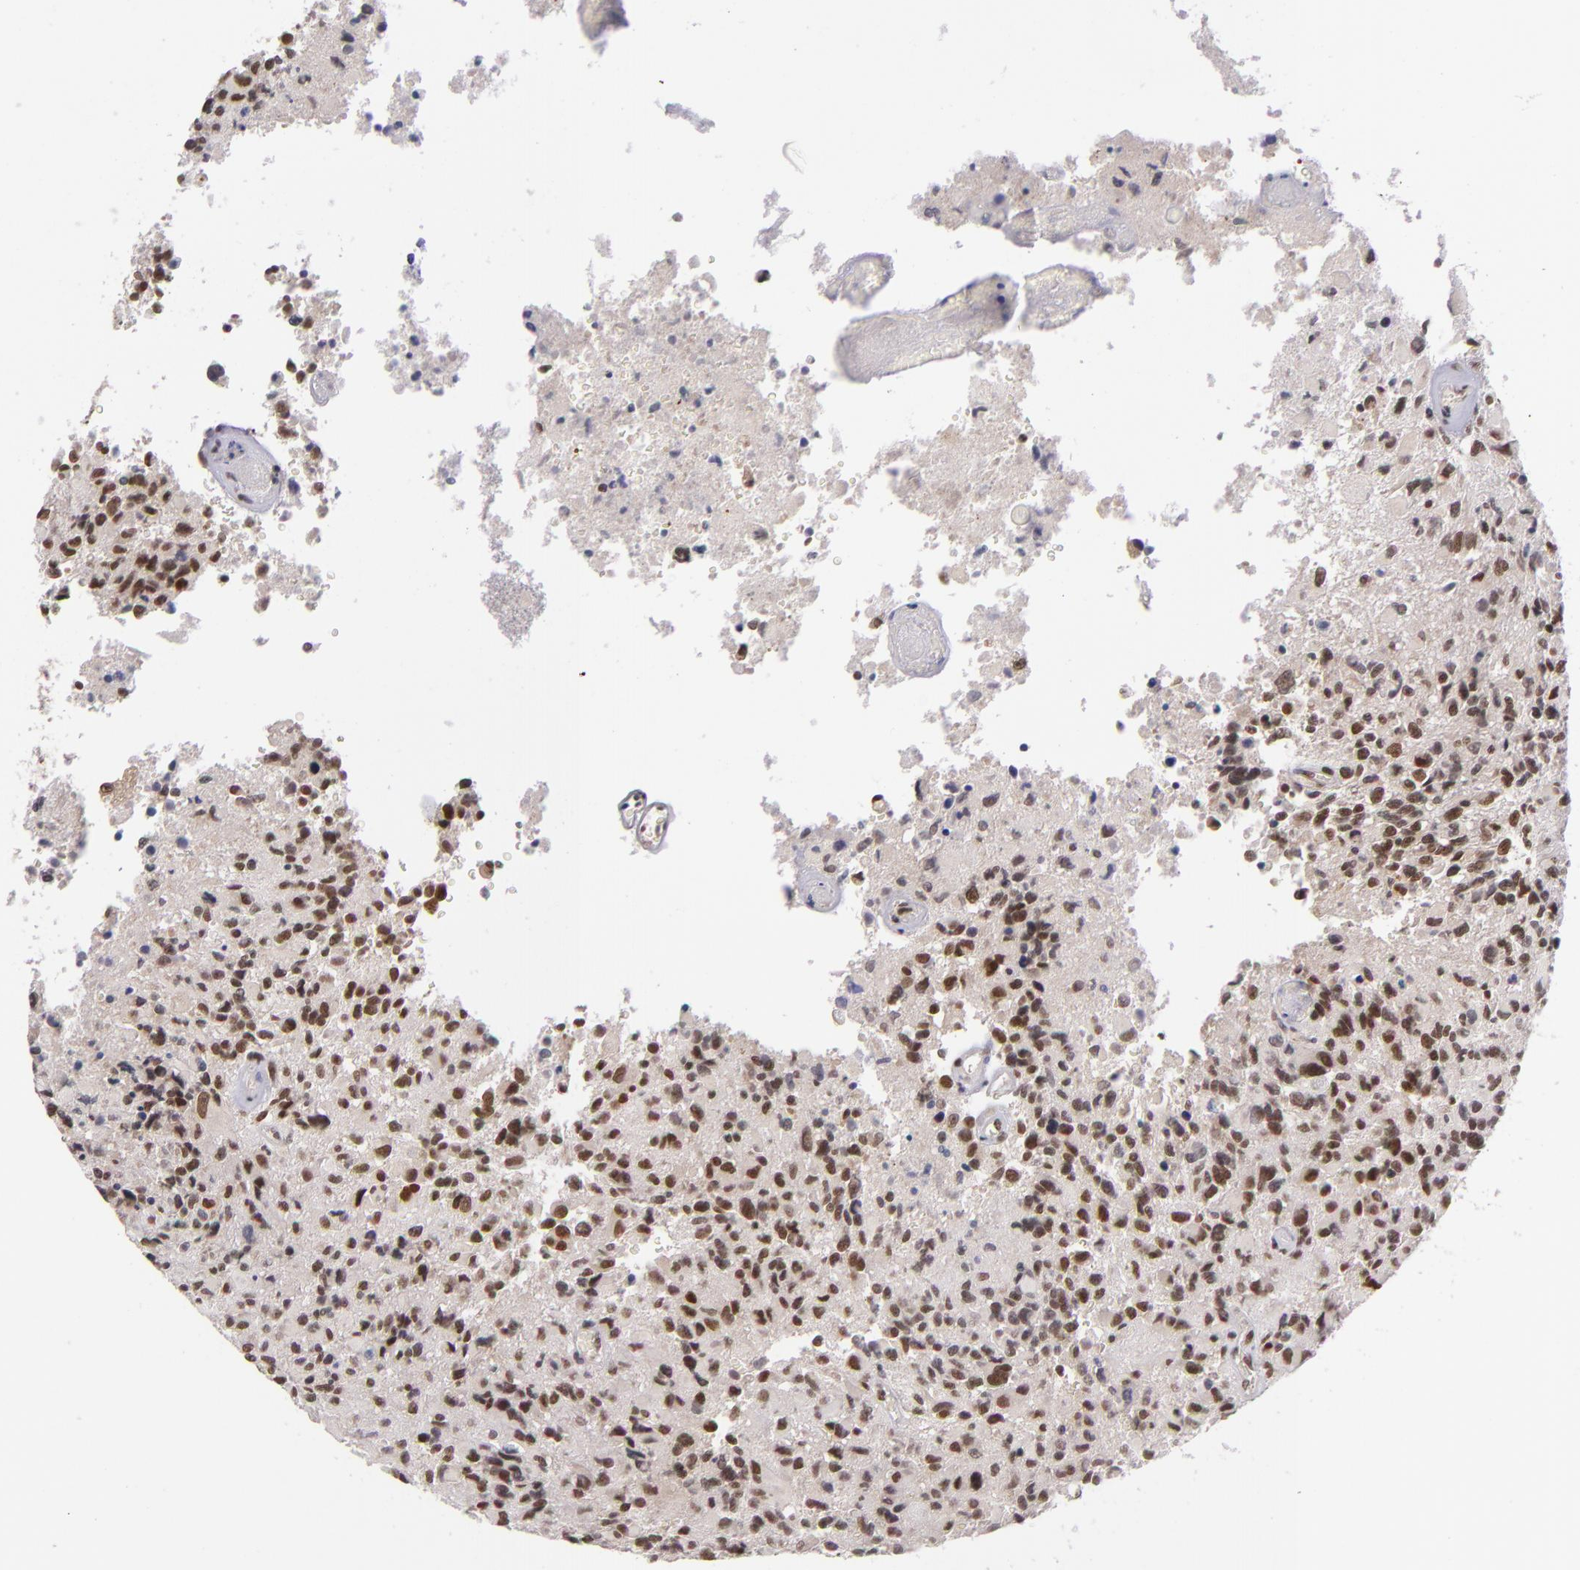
{"staining": {"intensity": "moderate", "quantity": ">75%", "location": "nuclear"}, "tissue": "glioma", "cell_type": "Tumor cells", "image_type": "cancer", "snomed": [{"axis": "morphology", "description": "Glioma, malignant, High grade"}, {"axis": "topography", "description": "Brain"}], "caption": "About >75% of tumor cells in glioma show moderate nuclear protein staining as visualized by brown immunohistochemical staining.", "gene": "ZNF148", "patient": {"sex": "male", "age": 69}}